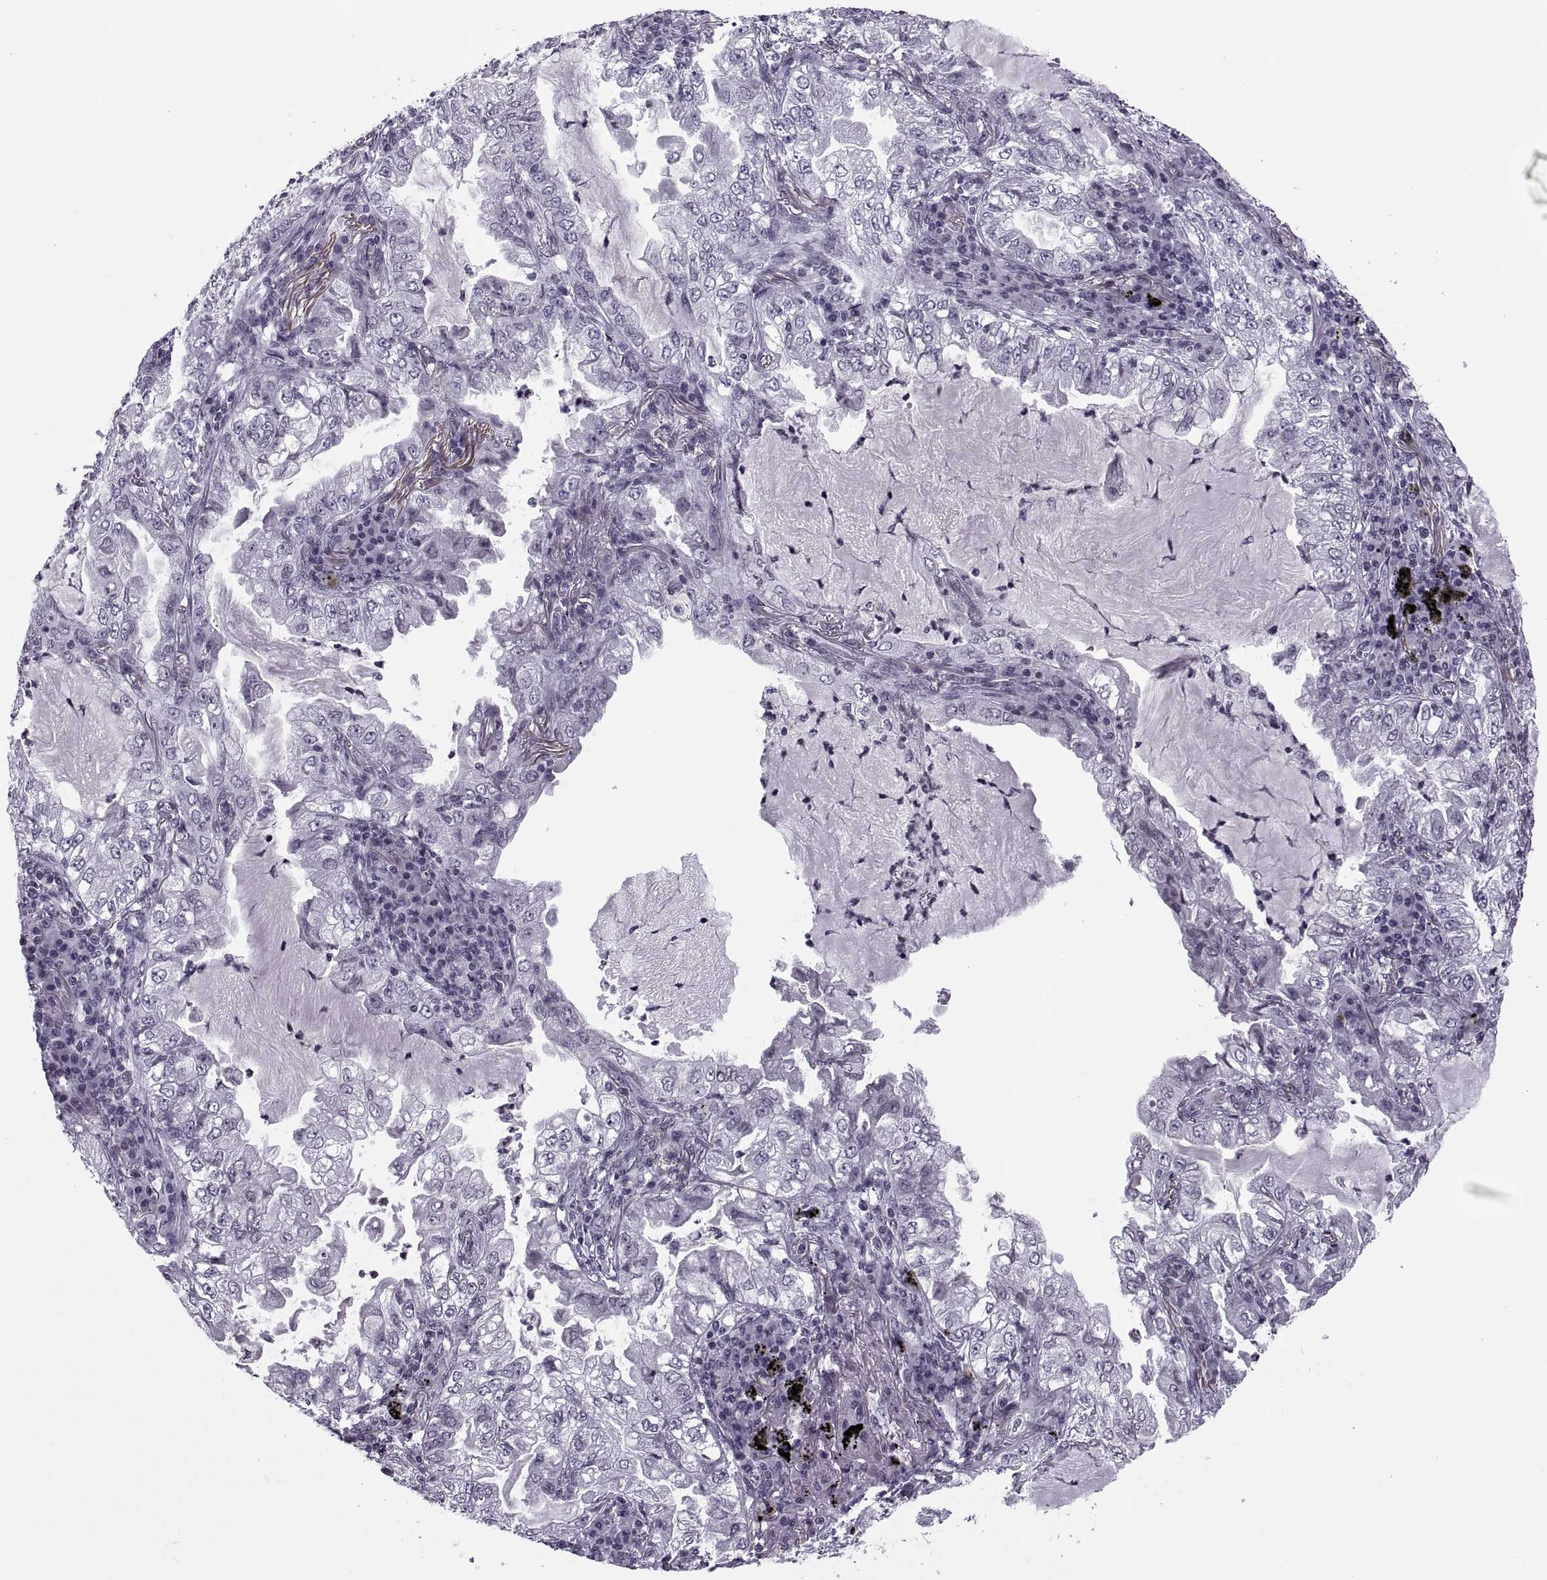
{"staining": {"intensity": "negative", "quantity": "none", "location": "none"}, "tissue": "lung cancer", "cell_type": "Tumor cells", "image_type": "cancer", "snomed": [{"axis": "morphology", "description": "Adenocarcinoma, NOS"}, {"axis": "topography", "description": "Lung"}], "caption": "High magnification brightfield microscopy of lung adenocarcinoma stained with DAB (brown) and counterstained with hematoxylin (blue): tumor cells show no significant positivity.", "gene": "H1-8", "patient": {"sex": "female", "age": 73}}